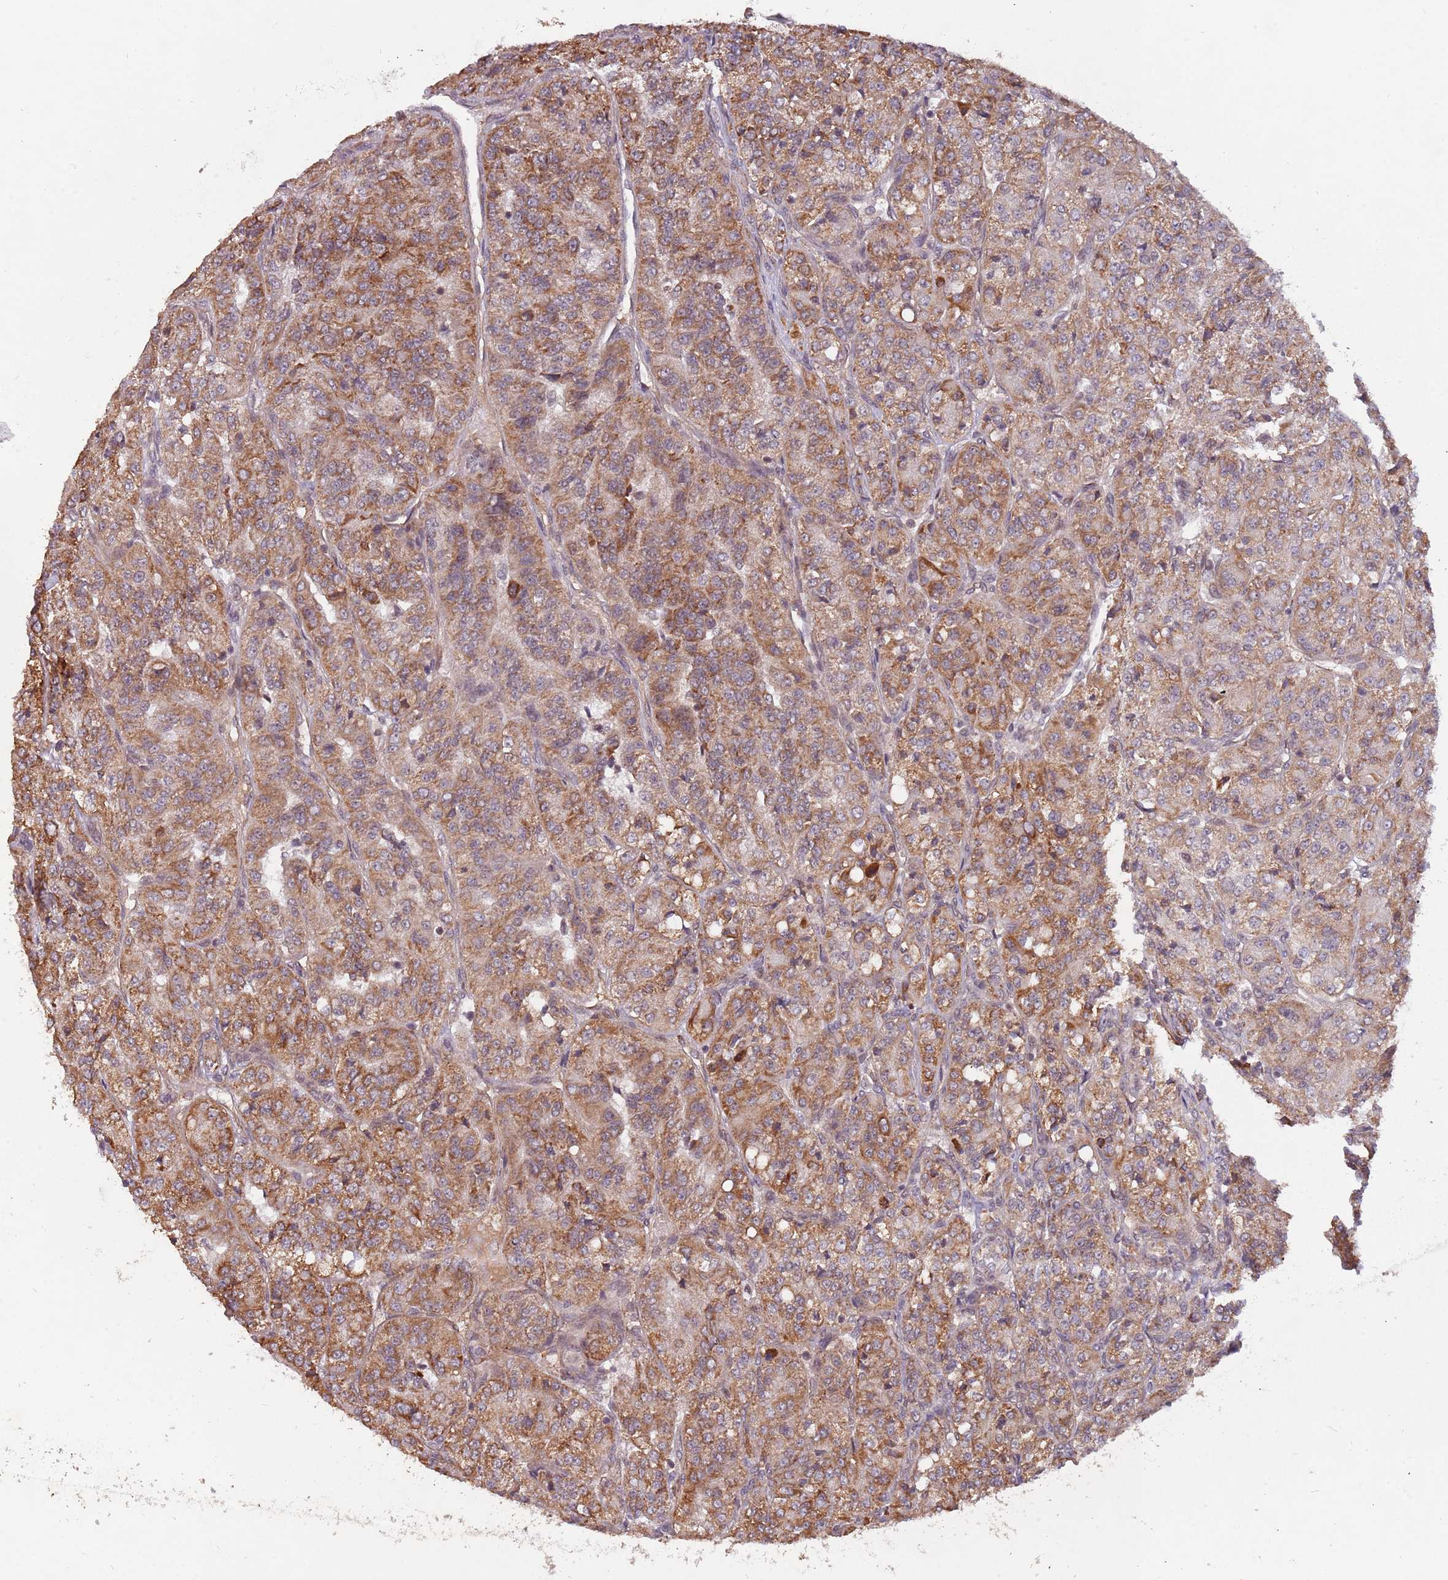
{"staining": {"intensity": "moderate", "quantity": "25%-75%", "location": "cytoplasmic/membranous,nuclear"}, "tissue": "renal cancer", "cell_type": "Tumor cells", "image_type": "cancer", "snomed": [{"axis": "morphology", "description": "Adenocarcinoma, NOS"}, {"axis": "topography", "description": "Kidney"}], "caption": "Protein expression analysis of human renal adenocarcinoma reveals moderate cytoplasmic/membranous and nuclear expression in approximately 25%-75% of tumor cells.", "gene": "SUDS3", "patient": {"sex": "female", "age": 63}}